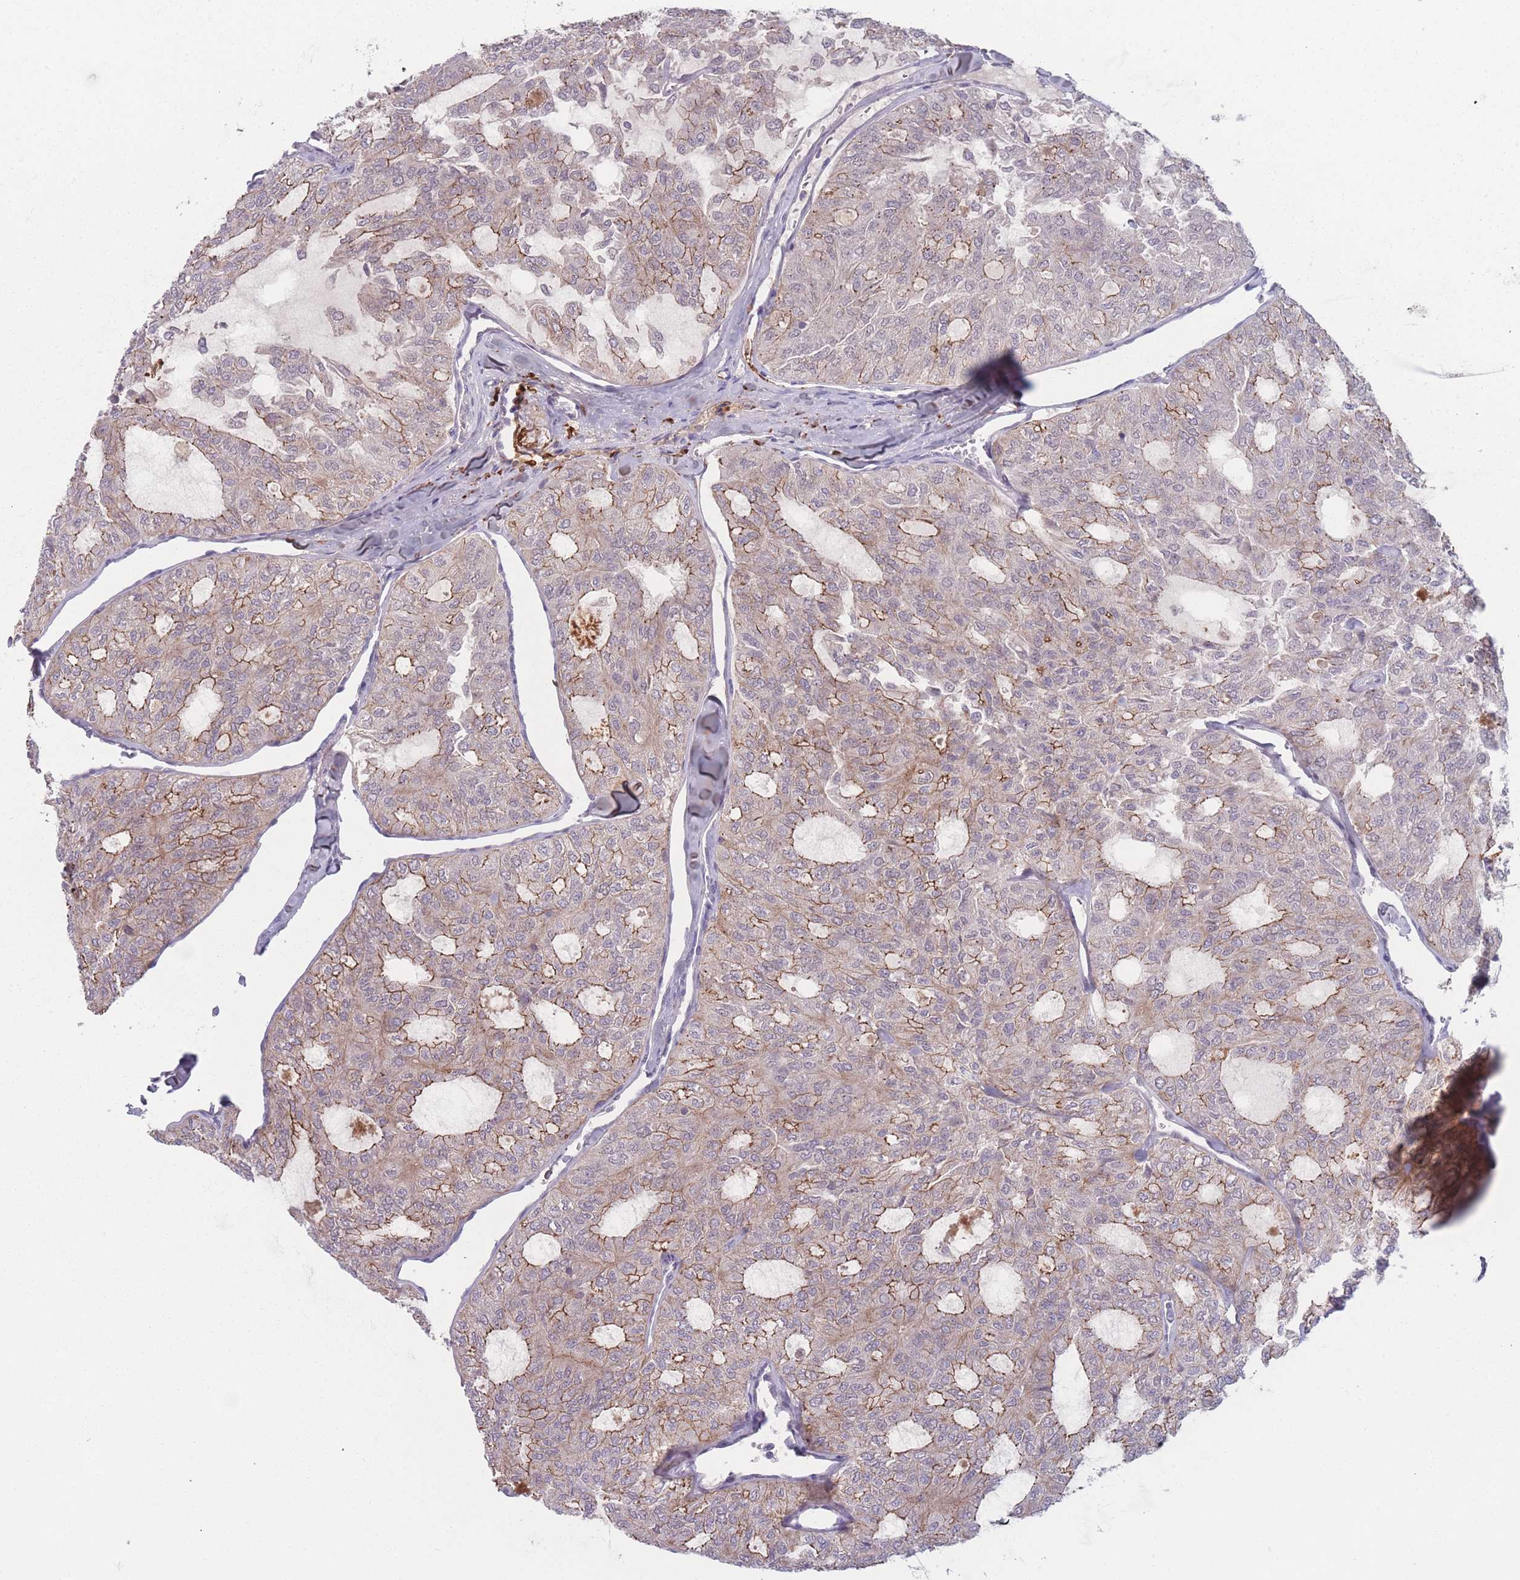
{"staining": {"intensity": "moderate", "quantity": "25%-75%", "location": "cytoplasmic/membranous"}, "tissue": "thyroid cancer", "cell_type": "Tumor cells", "image_type": "cancer", "snomed": [{"axis": "morphology", "description": "Follicular adenoma carcinoma, NOS"}, {"axis": "topography", "description": "Thyroid gland"}], "caption": "Immunohistochemical staining of follicular adenoma carcinoma (thyroid) shows moderate cytoplasmic/membranous protein expression in about 25%-75% of tumor cells.", "gene": "TMEM232", "patient": {"sex": "male", "age": 75}}